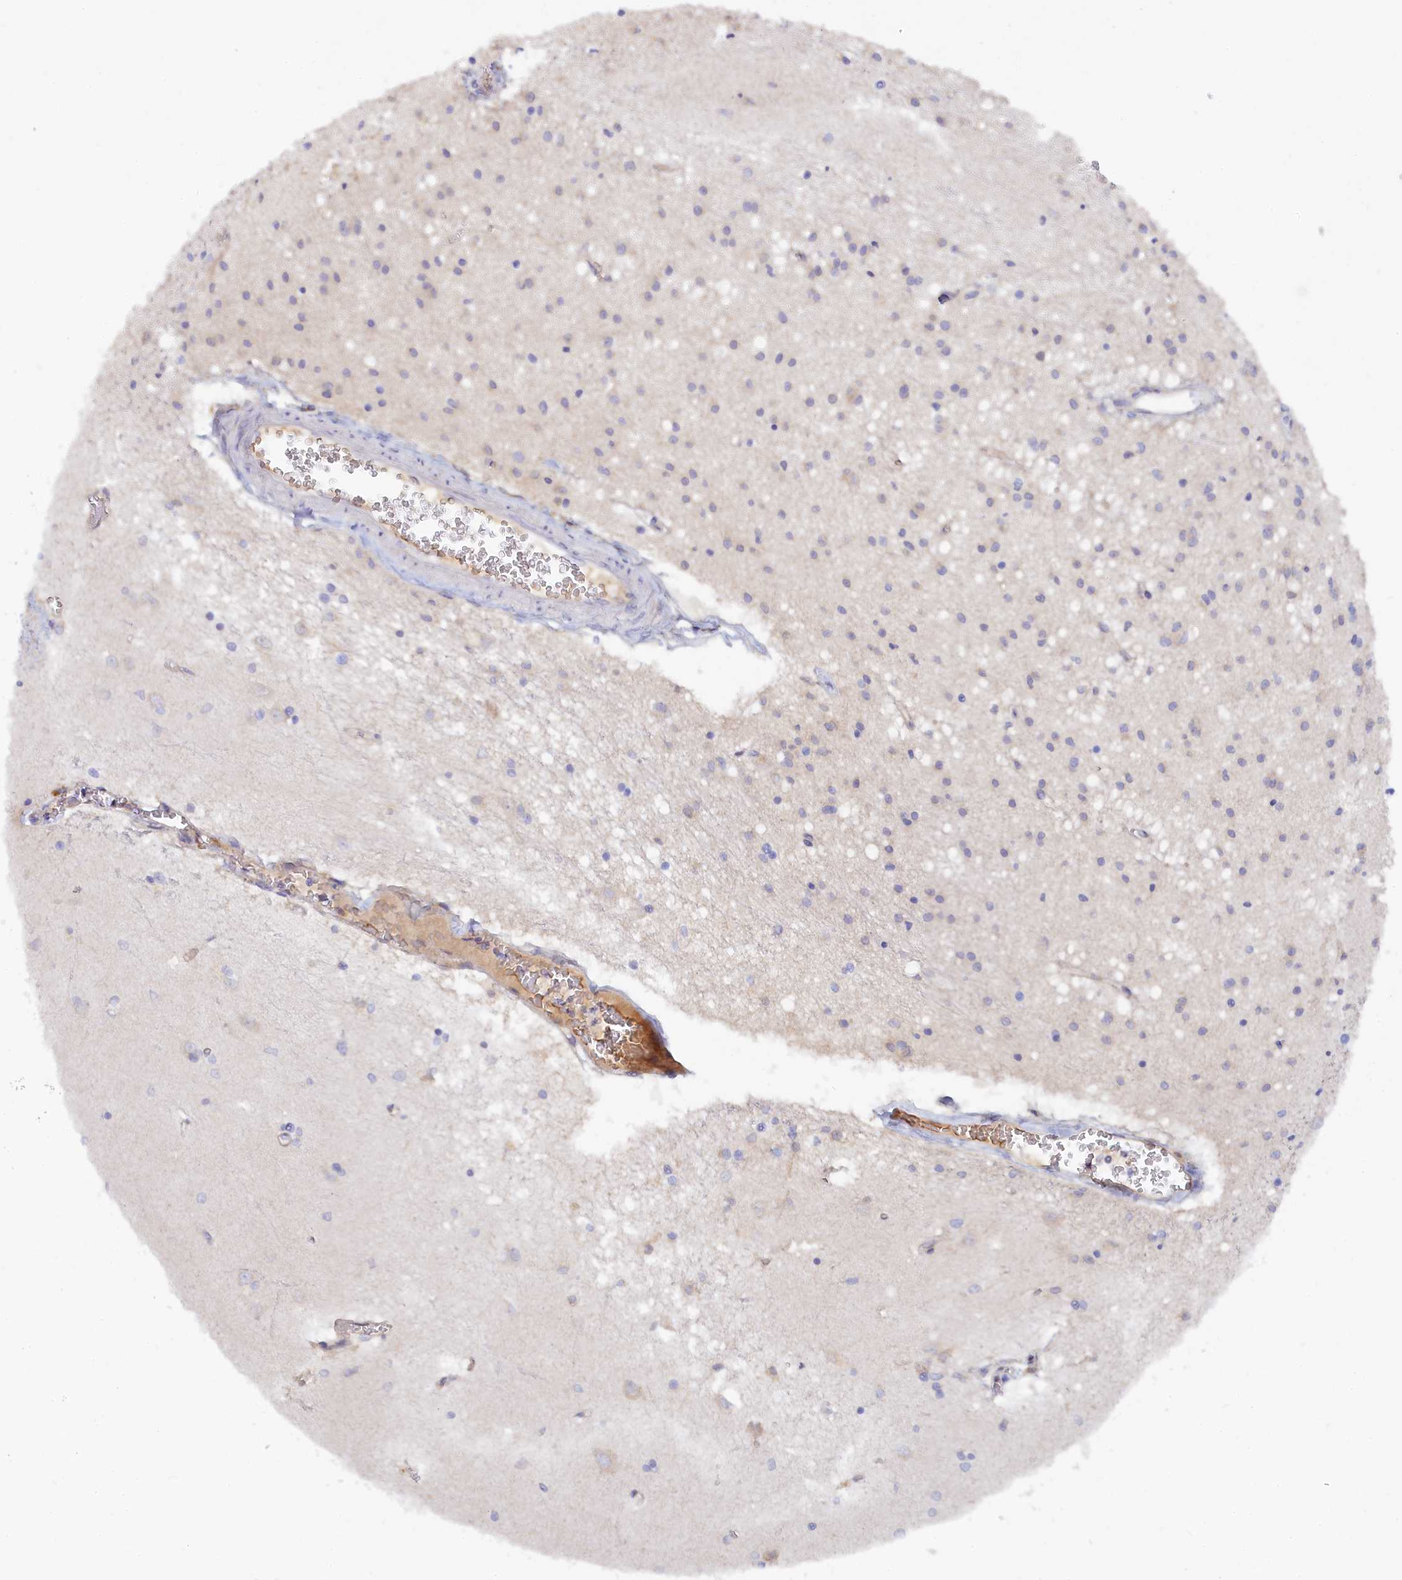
{"staining": {"intensity": "negative", "quantity": "none", "location": "none"}, "tissue": "caudate", "cell_type": "Glial cells", "image_type": "normal", "snomed": [{"axis": "morphology", "description": "Normal tissue, NOS"}, {"axis": "topography", "description": "Lateral ventricle wall"}], "caption": "Human caudate stained for a protein using immunohistochemistry (IHC) exhibits no positivity in glial cells.", "gene": "SPATA5L1", "patient": {"sex": "male", "age": 37}}